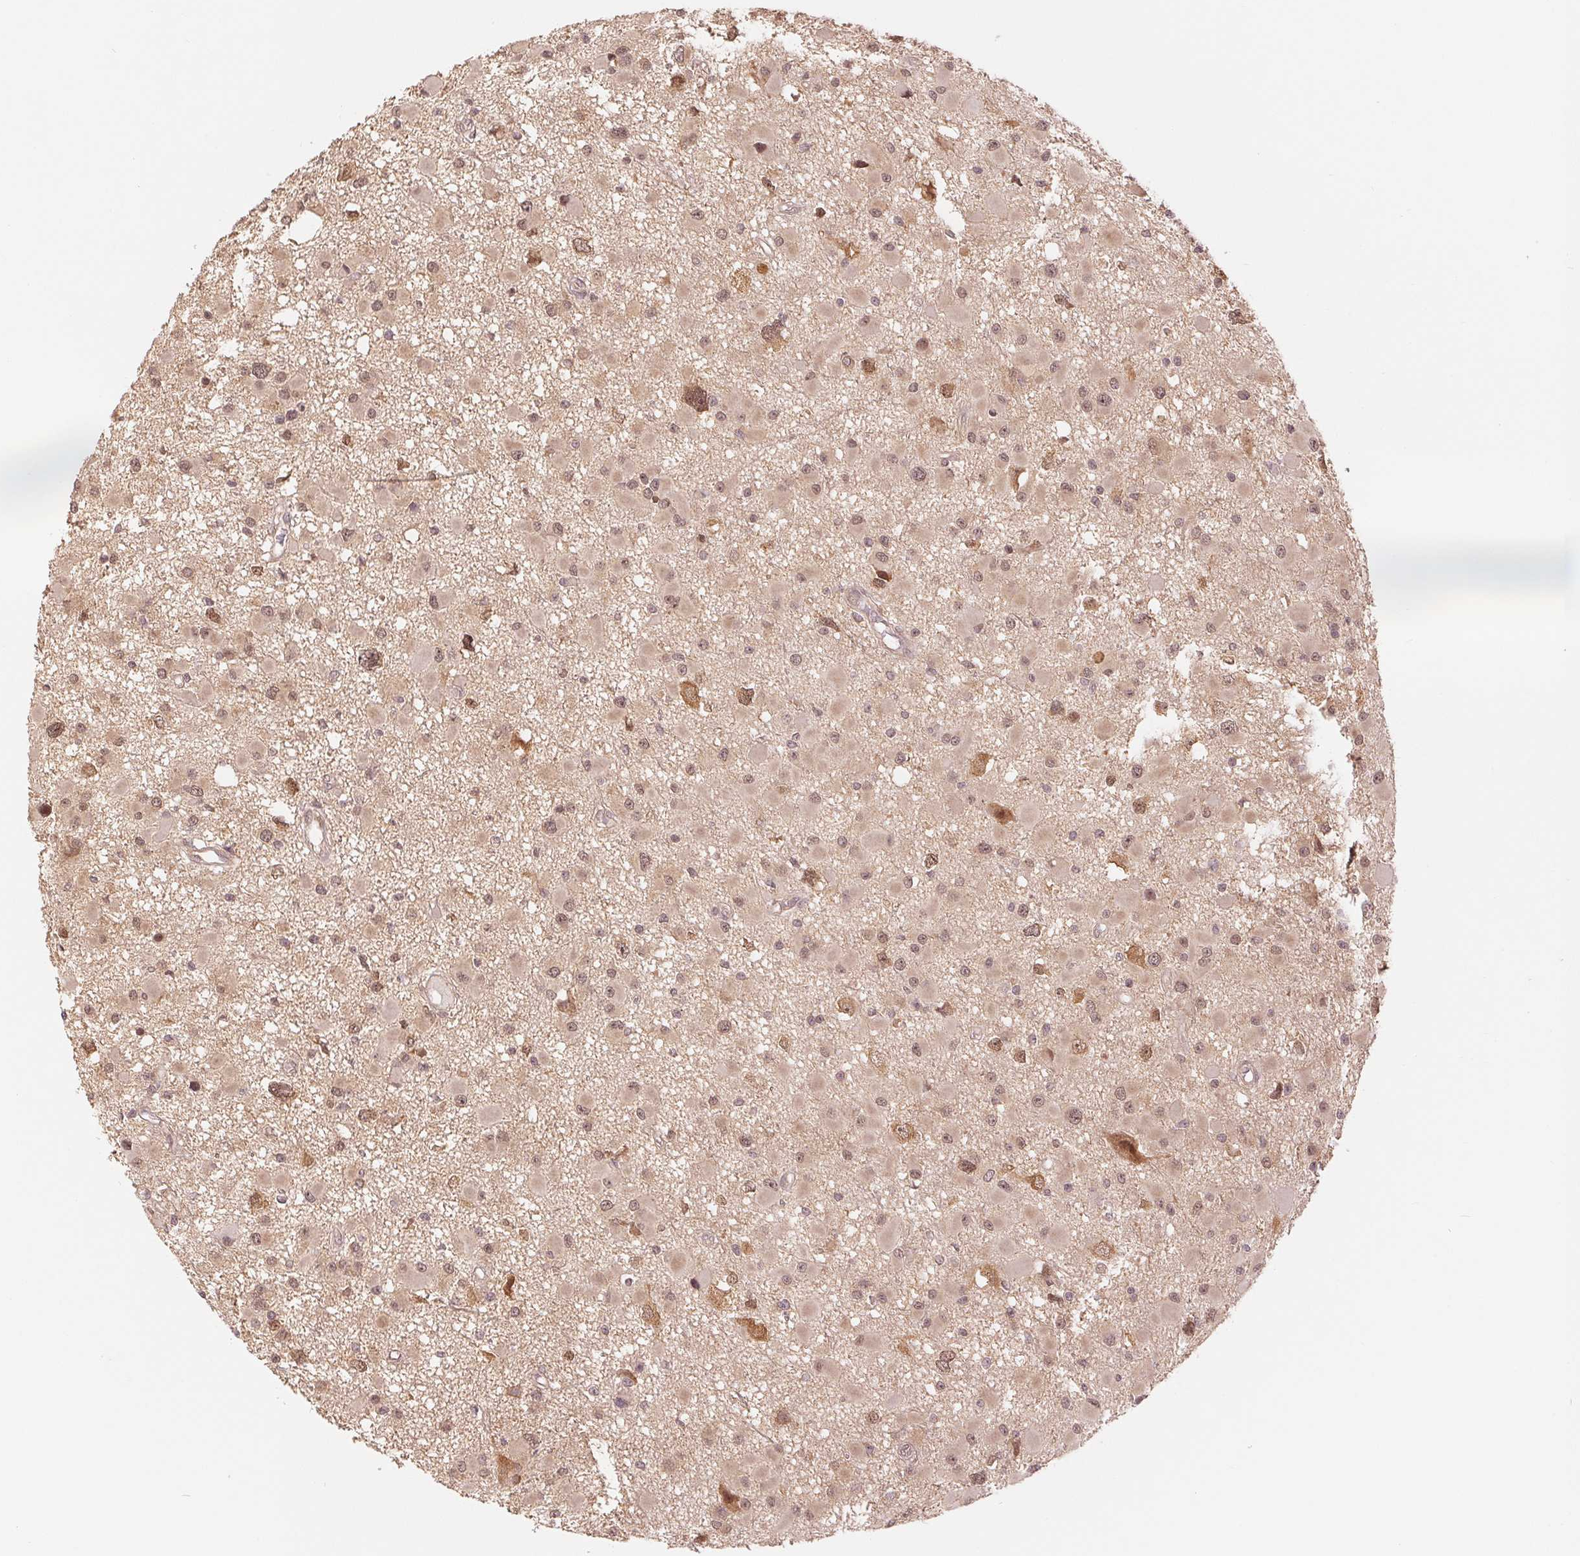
{"staining": {"intensity": "moderate", "quantity": ">75%", "location": "nuclear"}, "tissue": "glioma", "cell_type": "Tumor cells", "image_type": "cancer", "snomed": [{"axis": "morphology", "description": "Glioma, malignant, High grade"}, {"axis": "topography", "description": "Brain"}], "caption": "Moderate nuclear expression is appreciated in approximately >75% of tumor cells in glioma.", "gene": "ERI3", "patient": {"sex": "male", "age": 54}}